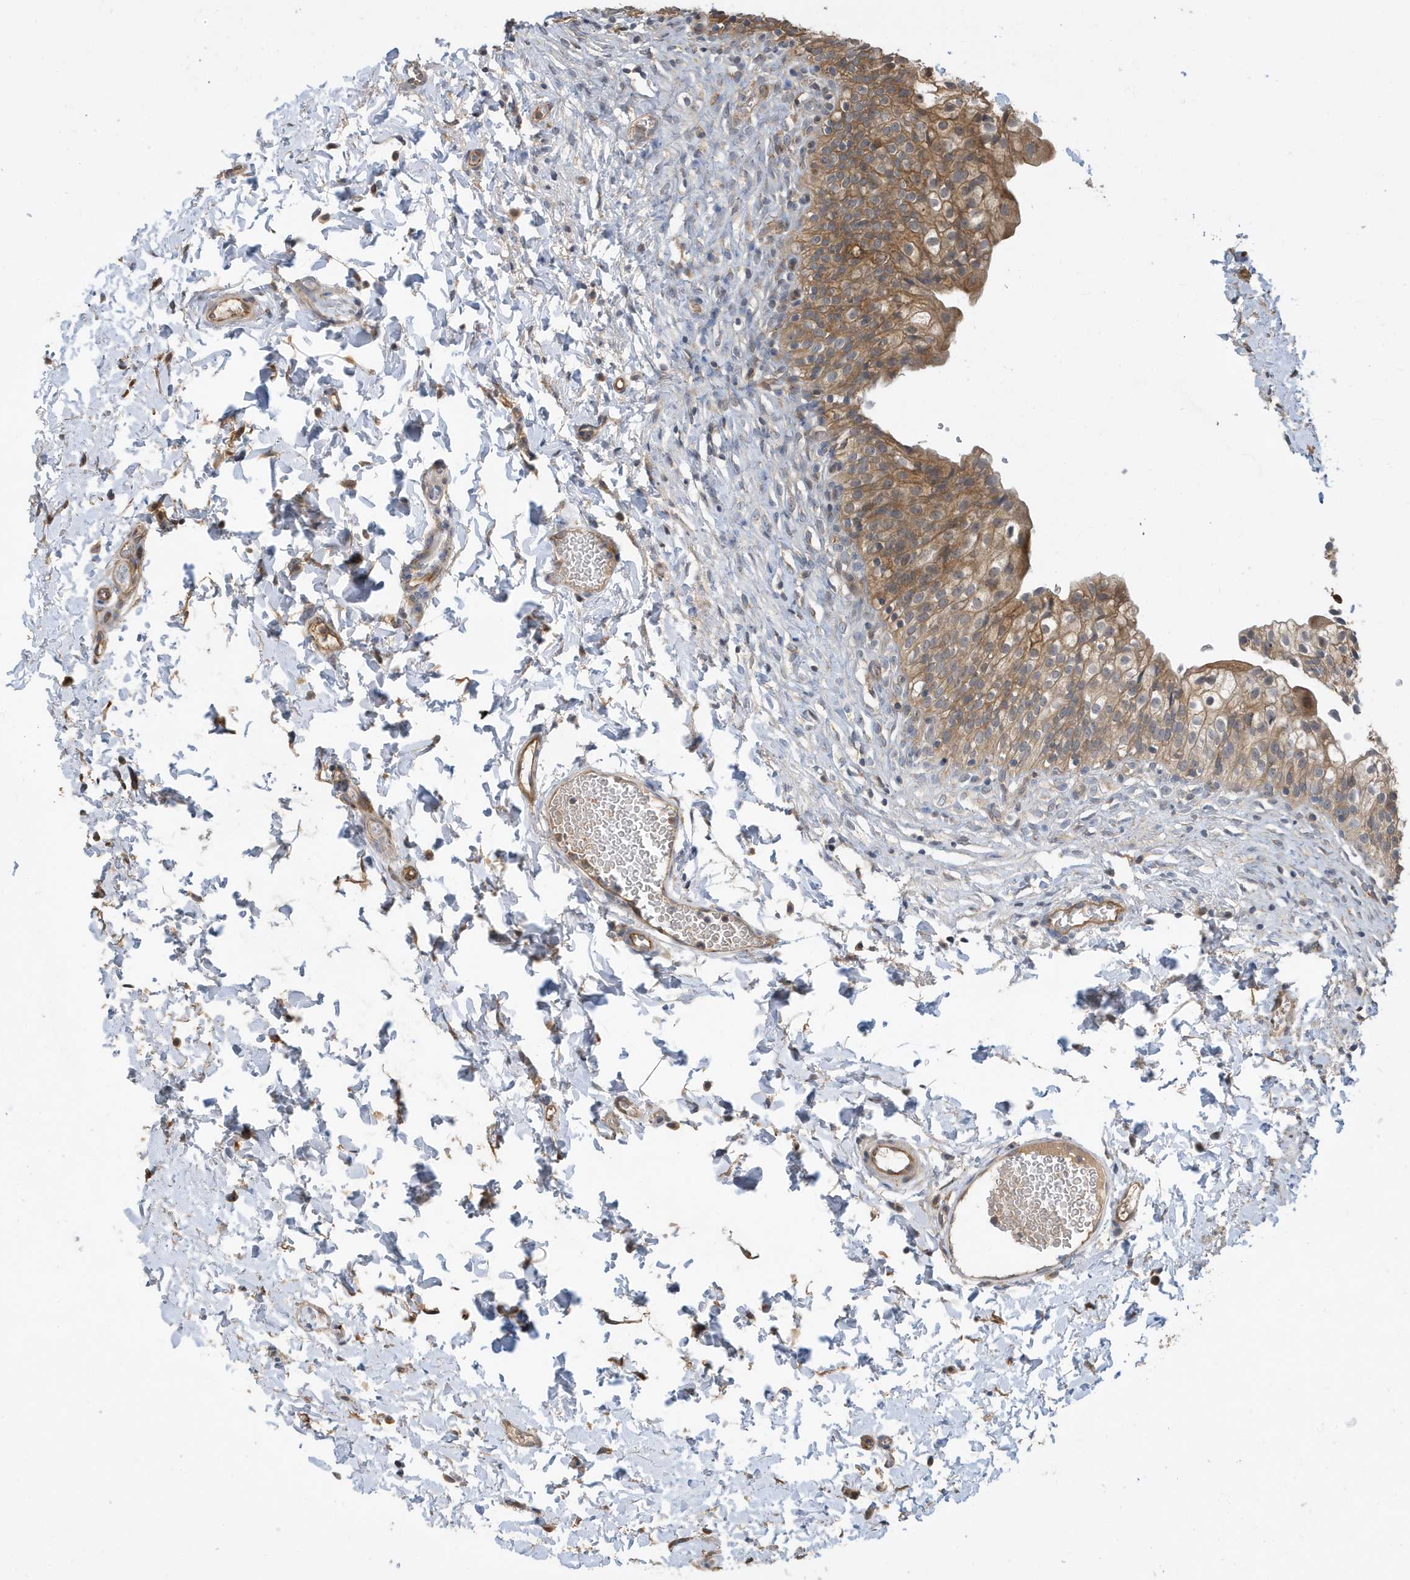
{"staining": {"intensity": "moderate", "quantity": "<25%", "location": "cytoplasmic/membranous"}, "tissue": "urinary bladder", "cell_type": "Urothelial cells", "image_type": "normal", "snomed": [{"axis": "morphology", "description": "Normal tissue, NOS"}, {"axis": "topography", "description": "Urinary bladder"}], "caption": "Urothelial cells exhibit moderate cytoplasmic/membranous staining in approximately <25% of cells in unremarkable urinary bladder. (DAB = brown stain, brightfield microscopy at high magnification).", "gene": "LAPTM4A", "patient": {"sex": "male", "age": 55}}